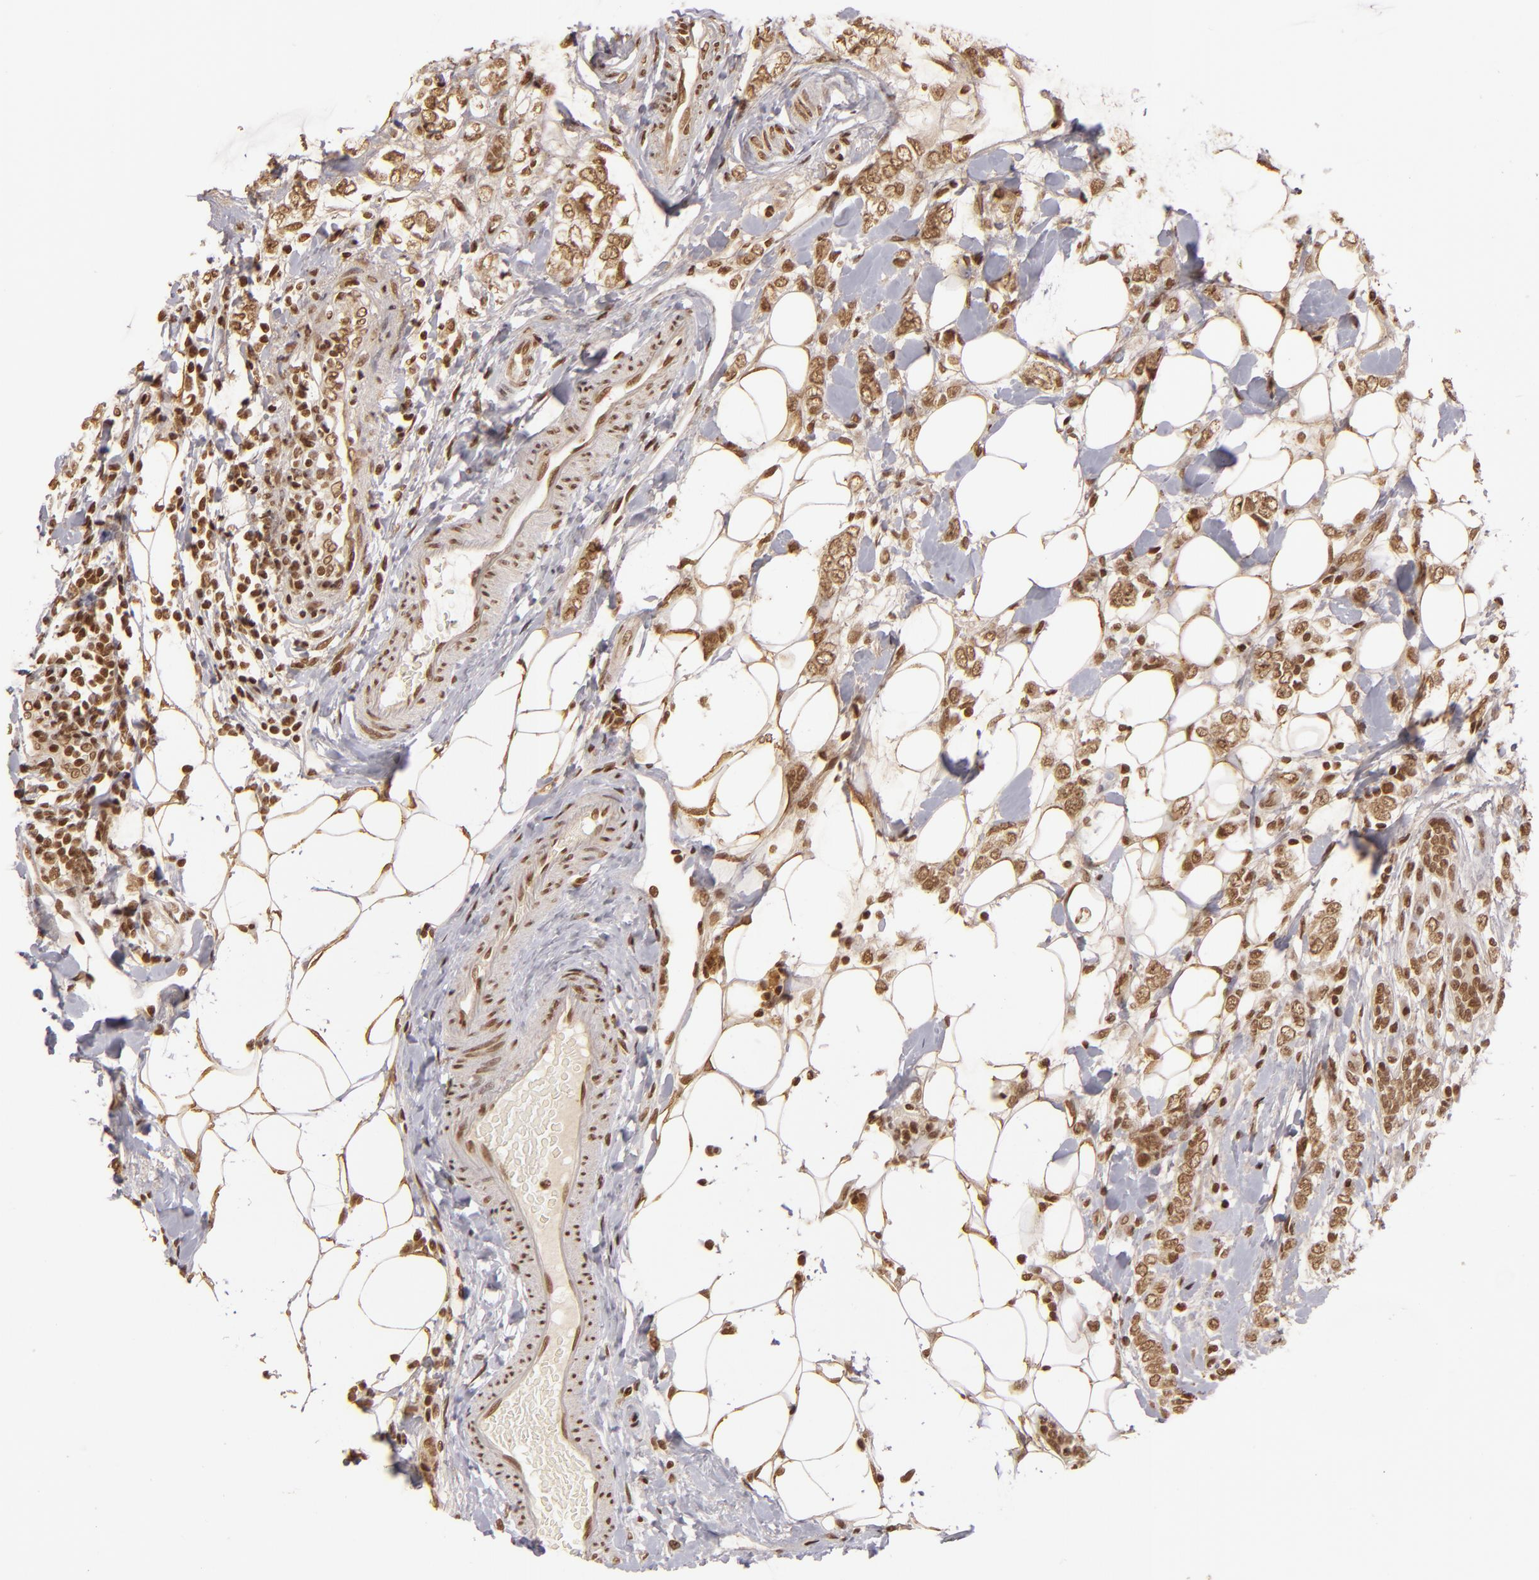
{"staining": {"intensity": "strong", "quantity": ">75%", "location": "cytoplasmic/membranous,nuclear"}, "tissue": "breast cancer", "cell_type": "Tumor cells", "image_type": "cancer", "snomed": [{"axis": "morphology", "description": "Normal tissue, NOS"}, {"axis": "morphology", "description": "Lobular carcinoma"}, {"axis": "topography", "description": "Breast"}], "caption": "Human breast lobular carcinoma stained with a protein marker displays strong staining in tumor cells.", "gene": "CUL3", "patient": {"sex": "female", "age": 47}}